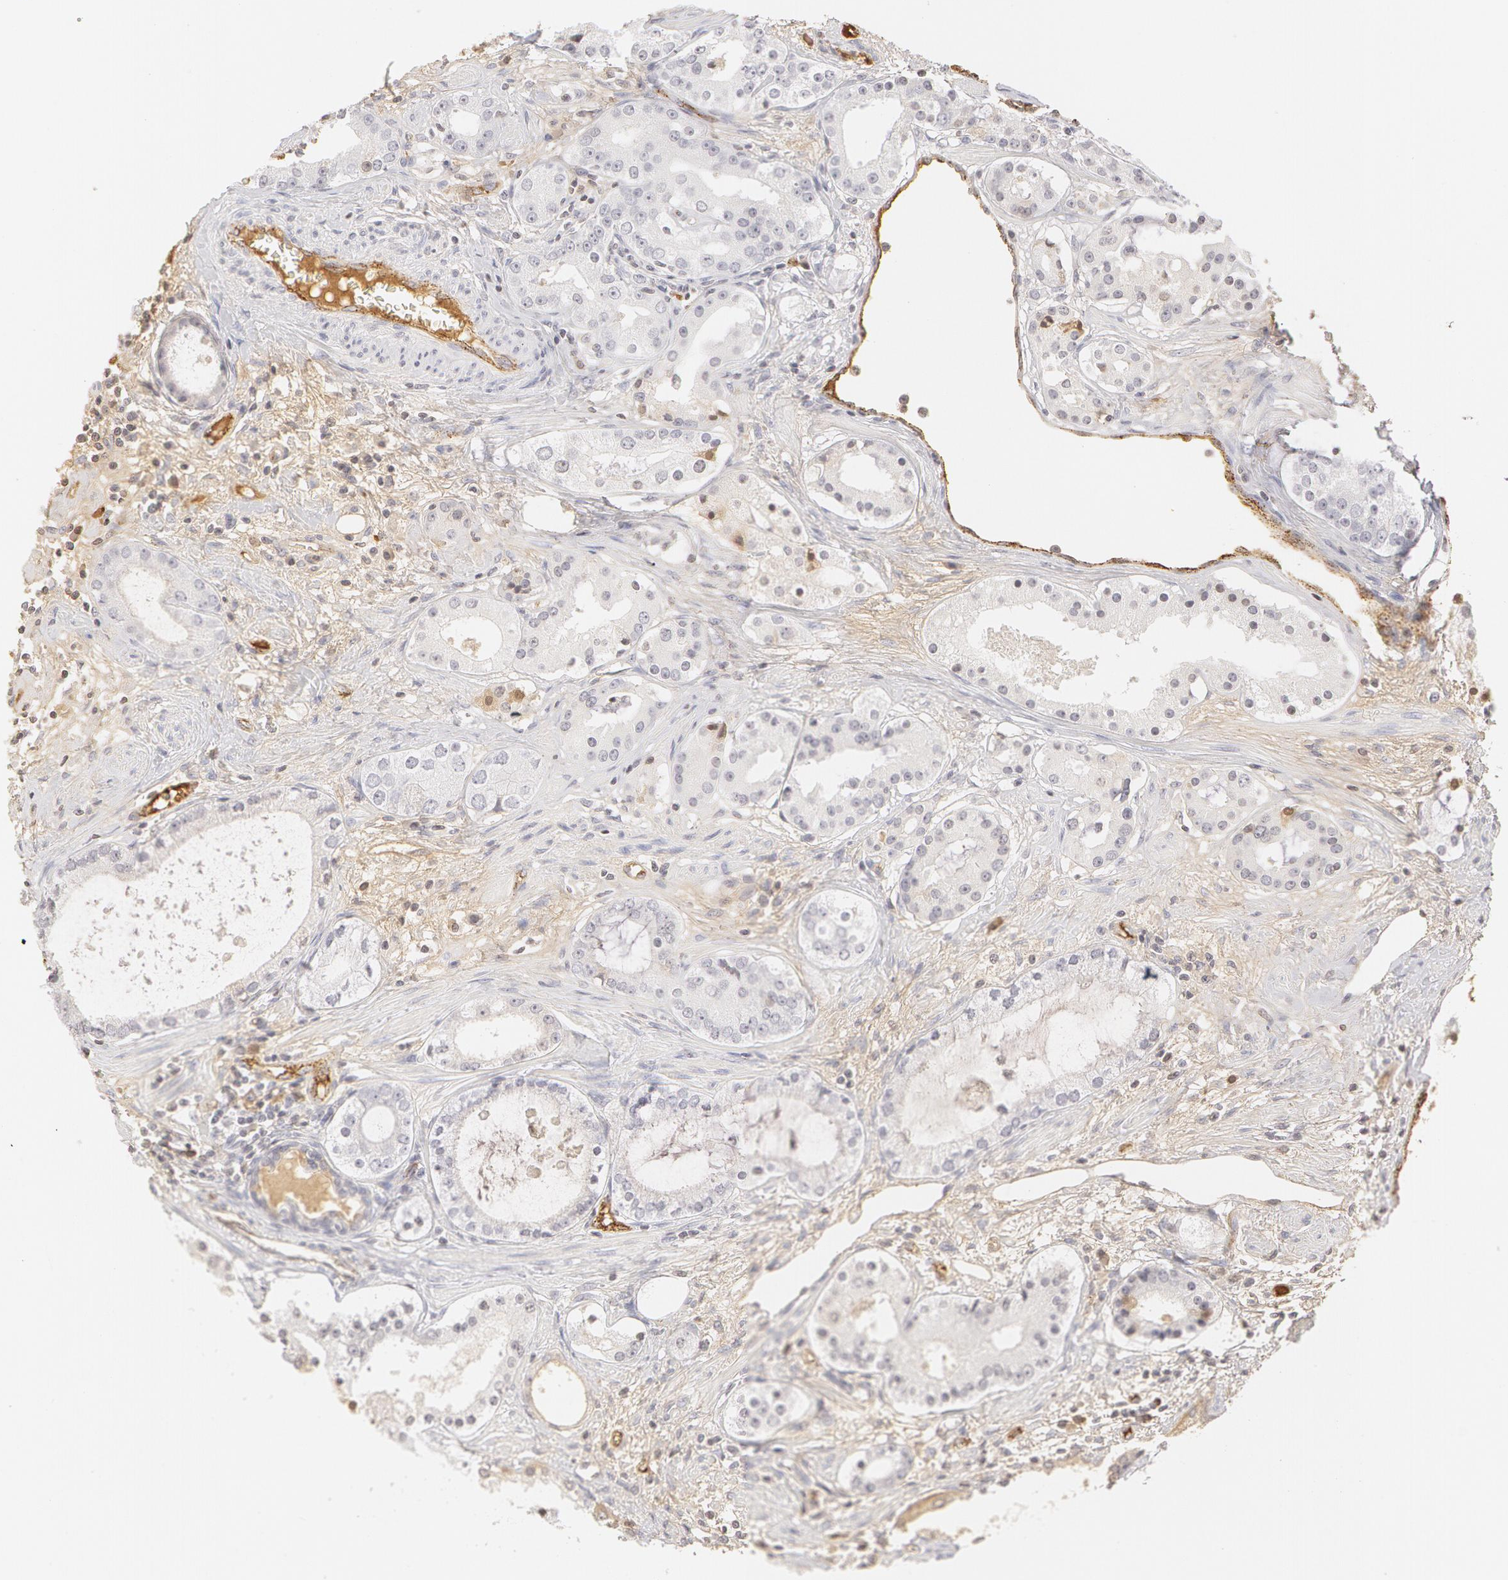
{"staining": {"intensity": "negative", "quantity": "none", "location": "none"}, "tissue": "prostate cancer", "cell_type": "Tumor cells", "image_type": "cancer", "snomed": [{"axis": "morphology", "description": "Adenocarcinoma, Medium grade"}, {"axis": "topography", "description": "Prostate"}], "caption": "Tumor cells are negative for brown protein staining in adenocarcinoma (medium-grade) (prostate). (DAB (3,3'-diaminobenzidine) IHC visualized using brightfield microscopy, high magnification).", "gene": "VWF", "patient": {"sex": "male", "age": 73}}